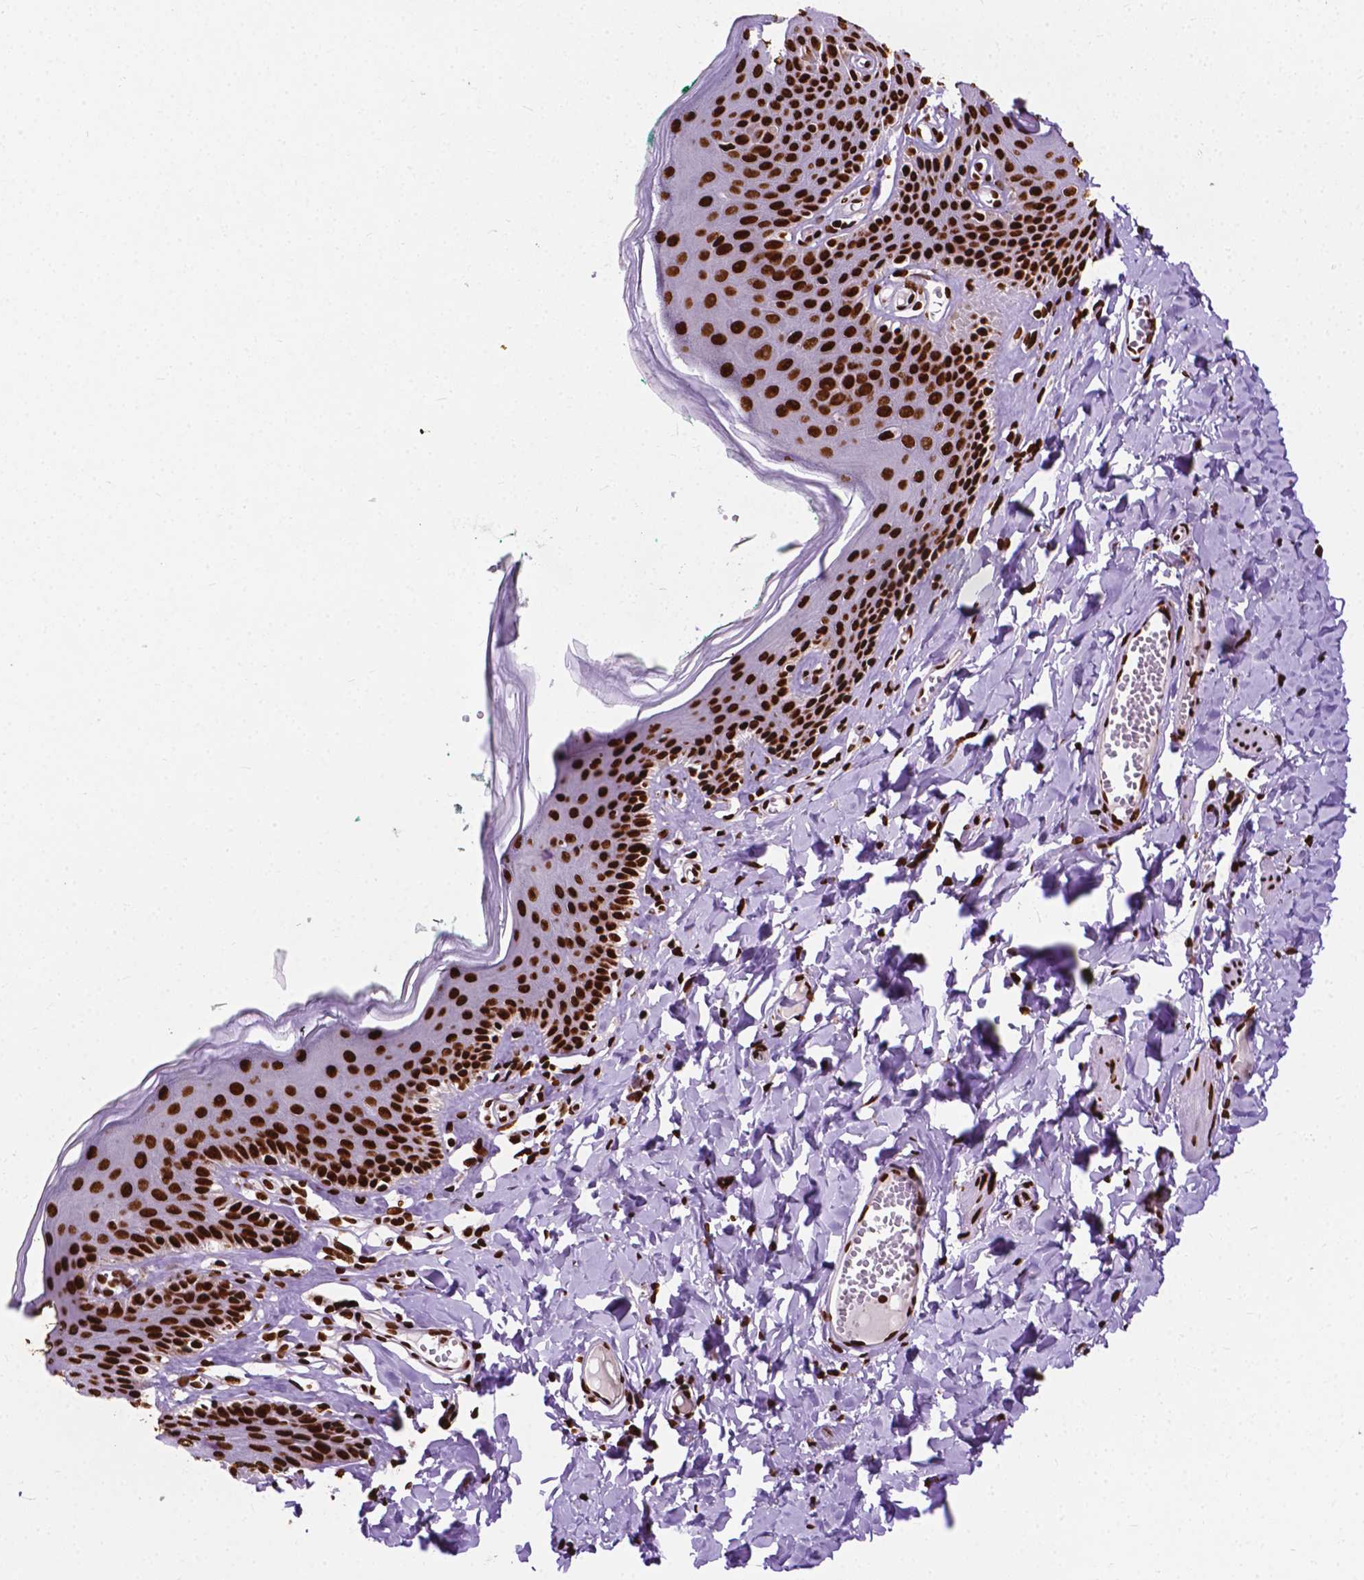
{"staining": {"intensity": "strong", "quantity": ">75%", "location": "nuclear"}, "tissue": "skin", "cell_type": "Epidermal cells", "image_type": "normal", "snomed": [{"axis": "morphology", "description": "Normal tissue, NOS"}, {"axis": "topography", "description": "Vulva"}, {"axis": "topography", "description": "Peripheral nerve tissue"}], "caption": "Protein expression by IHC reveals strong nuclear staining in about >75% of epidermal cells in normal skin.", "gene": "SMIM5", "patient": {"sex": "female", "age": 66}}